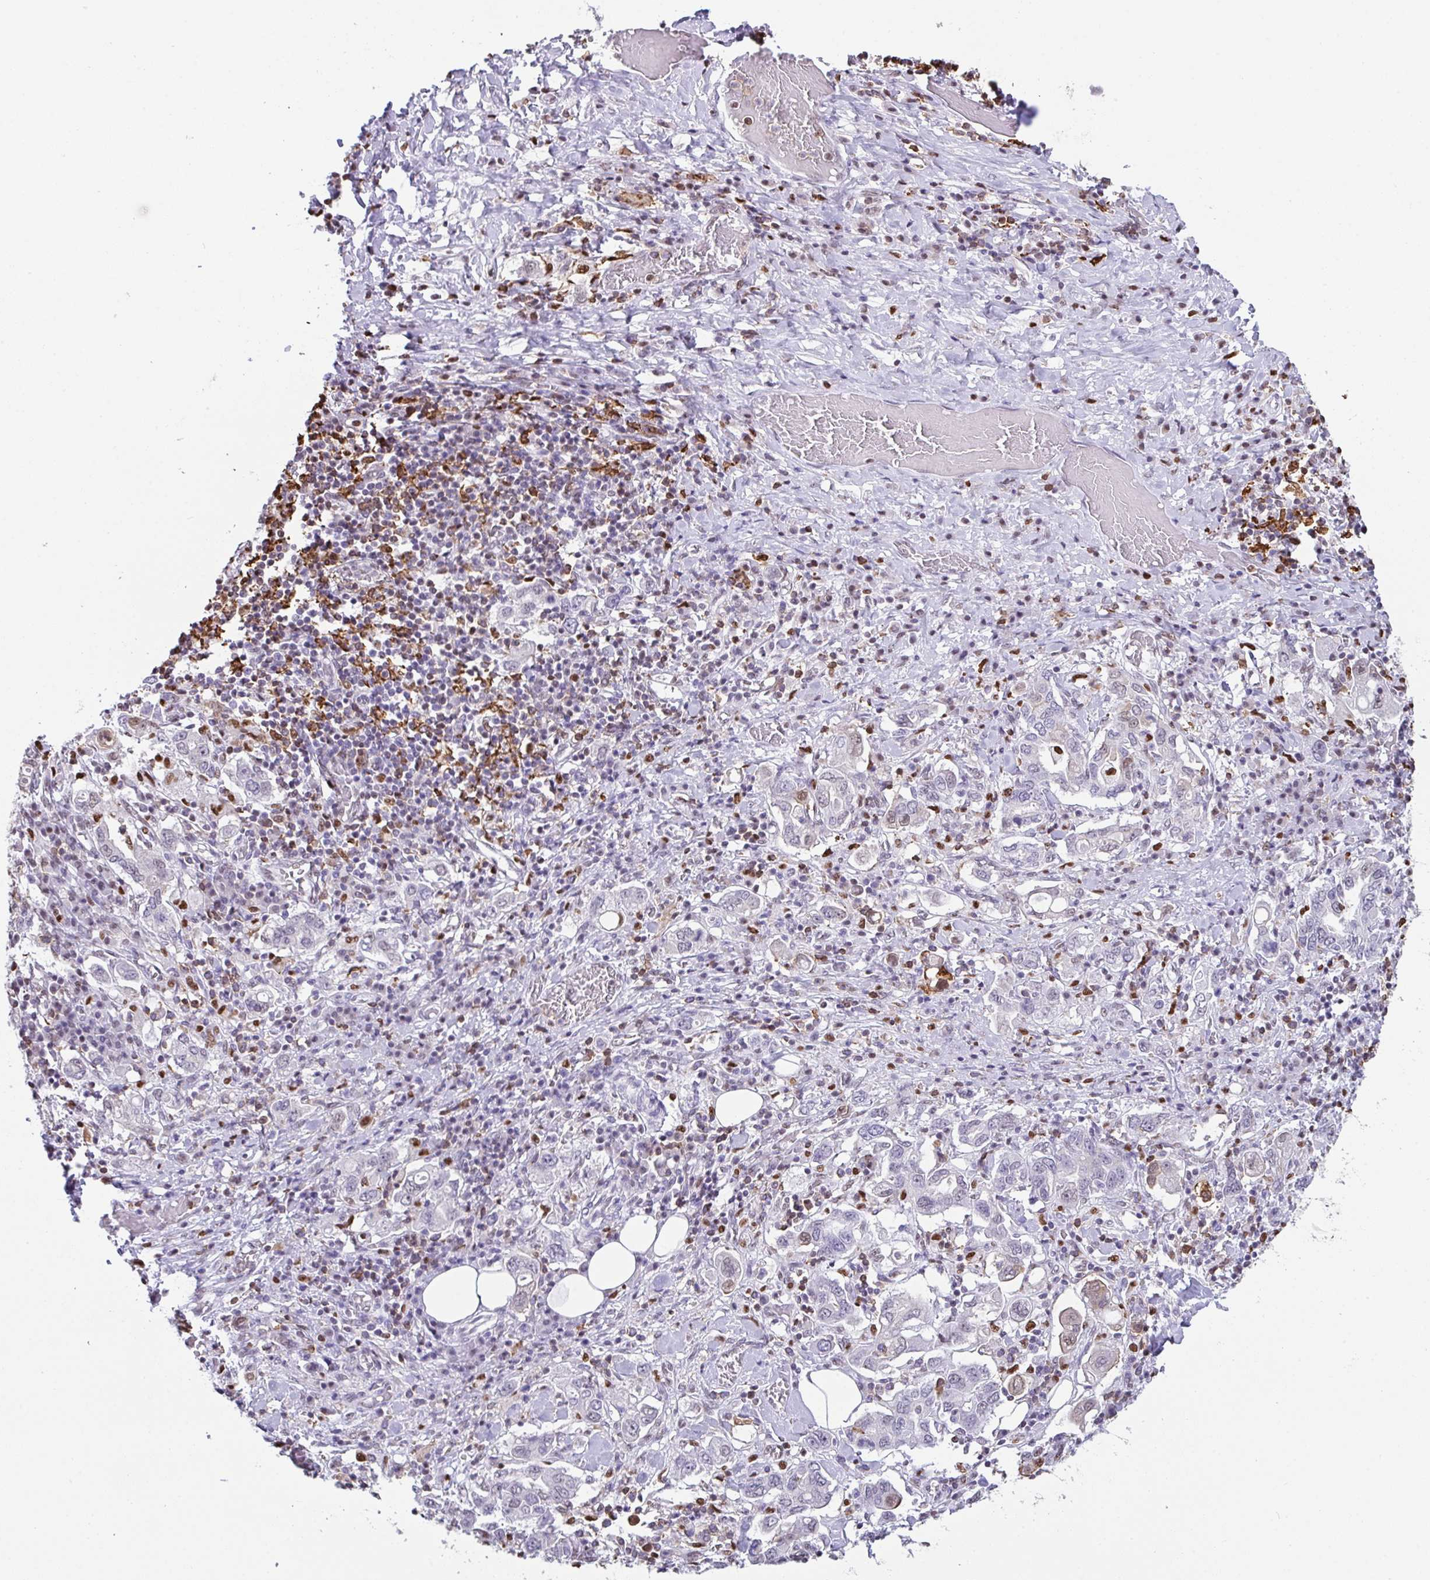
{"staining": {"intensity": "weak", "quantity": "<25%", "location": "nuclear"}, "tissue": "stomach cancer", "cell_type": "Tumor cells", "image_type": "cancer", "snomed": [{"axis": "morphology", "description": "Adenocarcinoma, NOS"}, {"axis": "topography", "description": "Stomach, upper"}, {"axis": "topography", "description": "Stomach"}], "caption": "Tumor cells are negative for protein expression in human stomach cancer (adenocarcinoma). (DAB (3,3'-diaminobenzidine) immunohistochemistry (IHC), high magnification).", "gene": "BTBD10", "patient": {"sex": "male", "age": 62}}